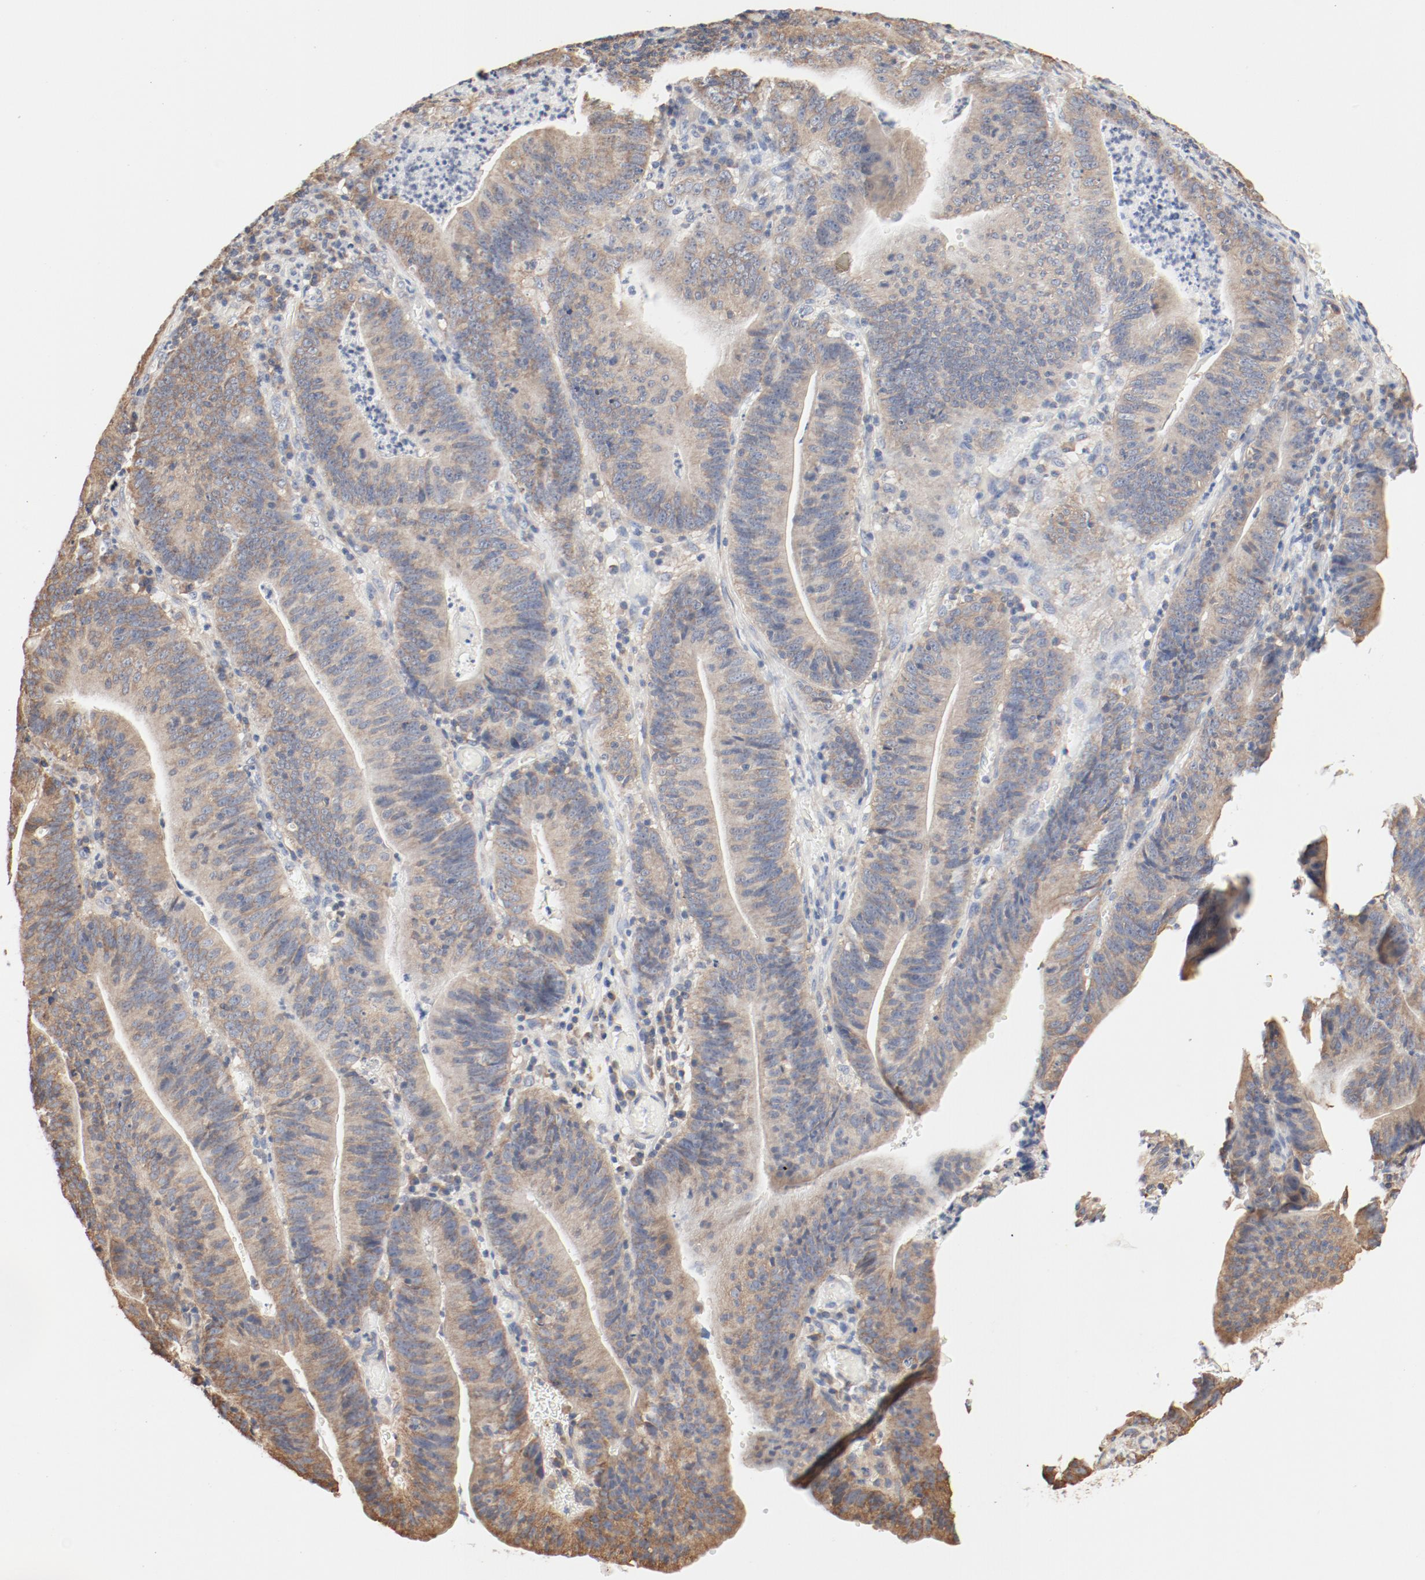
{"staining": {"intensity": "moderate", "quantity": ">75%", "location": "cytoplasmic/membranous"}, "tissue": "stomach cancer", "cell_type": "Tumor cells", "image_type": "cancer", "snomed": [{"axis": "morphology", "description": "Adenocarcinoma, NOS"}, {"axis": "topography", "description": "Stomach, lower"}], "caption": "Brown immunohistochemical staining in stomach cancer reveals moderate cytoplasmic/membranous staining in approximately >75% of tumor cells.", "gene": "RPS6", "patient": {"sex": "female", "age": 86}}